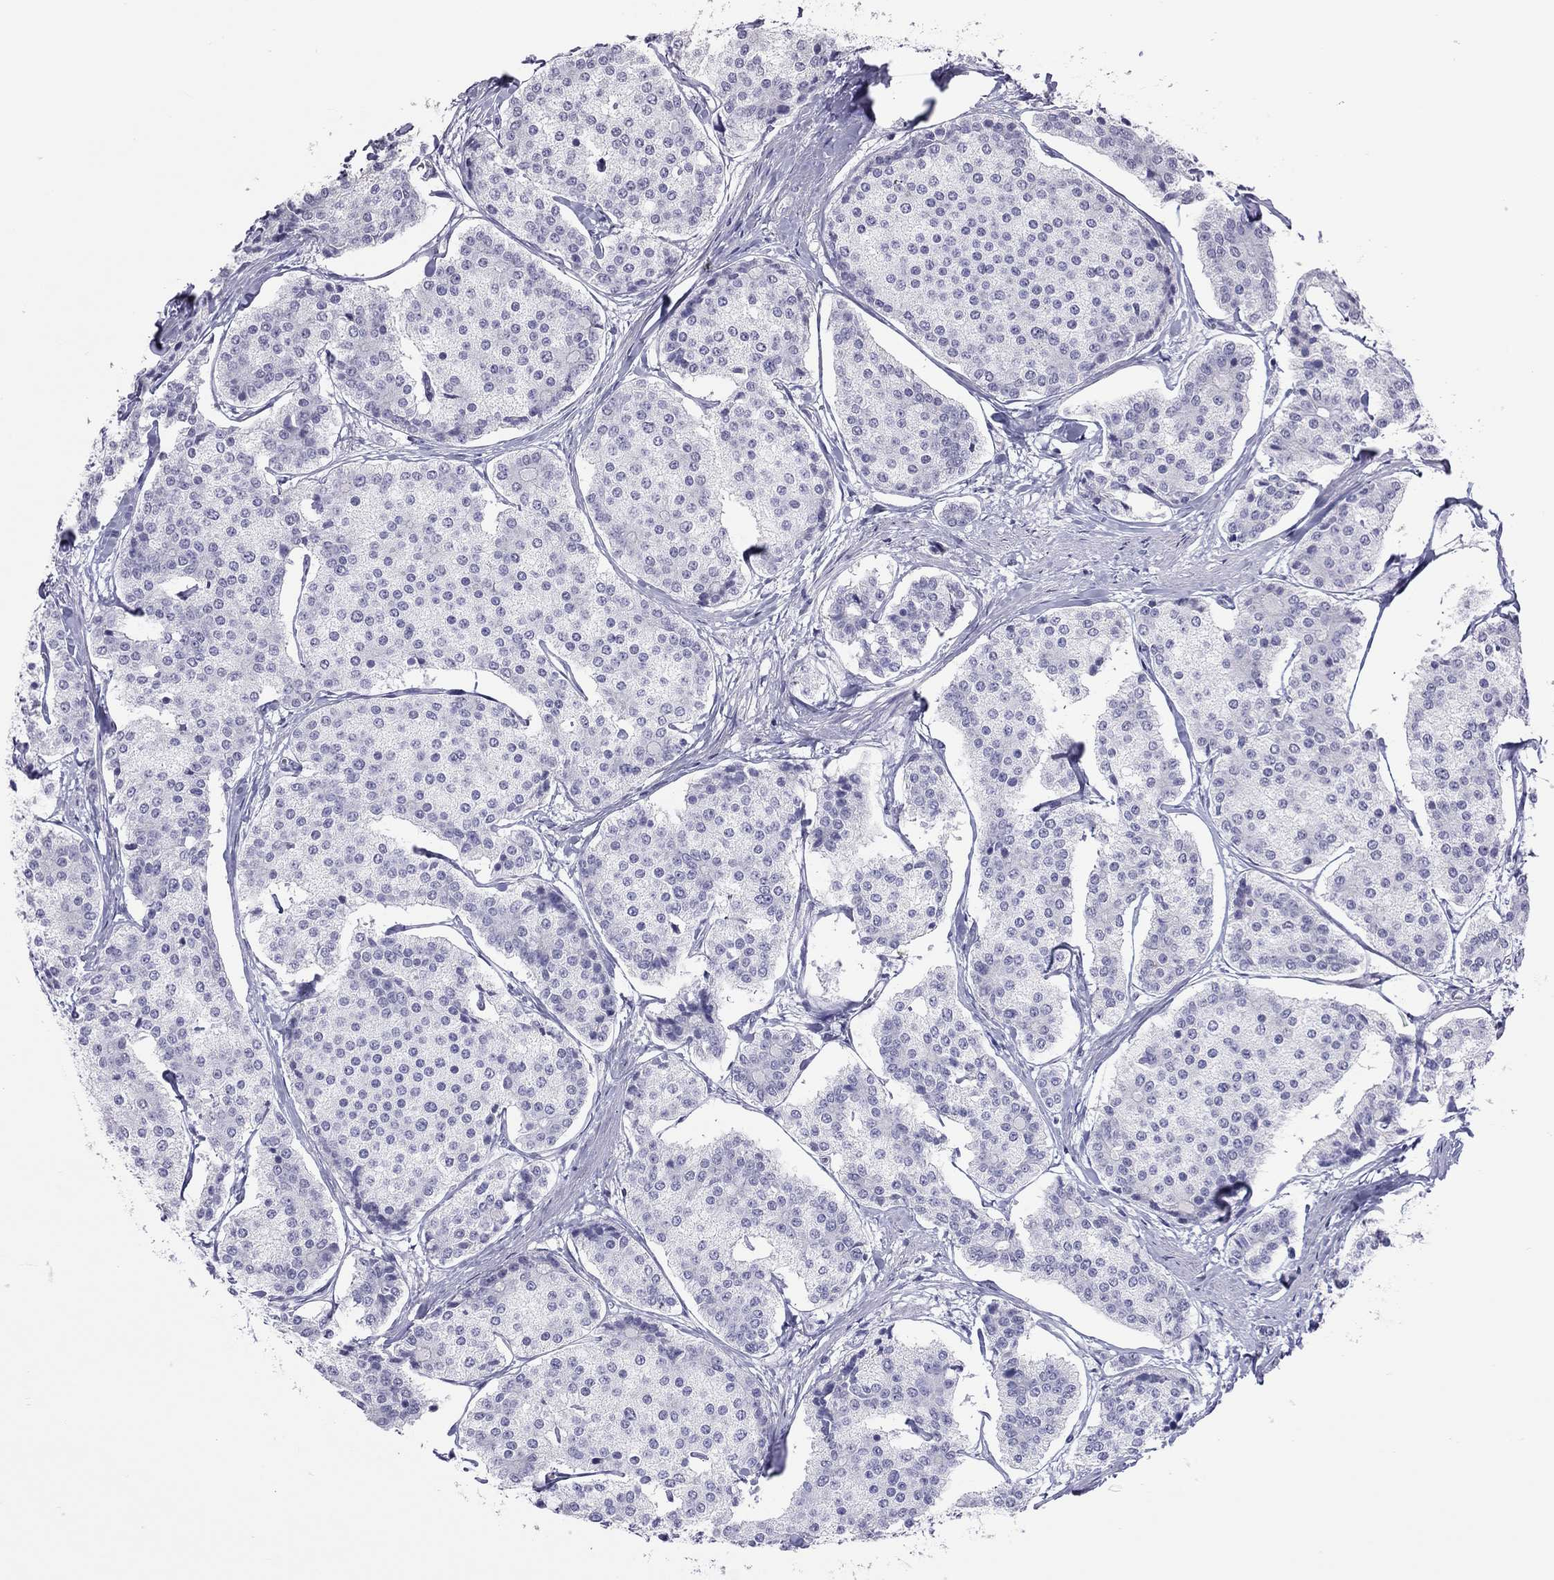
{"staining": {"intensity": "negative", "quantity": "none", "location": "none"}, "tissue": "carcinoid", "cell_type": "Tumor cells", "image_type": "cancer", "snomed": [{"axis": "morphology", "description": "Carcinoid, malignant, NOS"}, {"axis": "topography", "description": "Small intestine"}], "caption": "Immunohistochemical staining of human malignant carcinoid exhibits no significant positivity in tumor cells.", "gene": "JHY", "patient": {"sex": "female", "age": 65}}